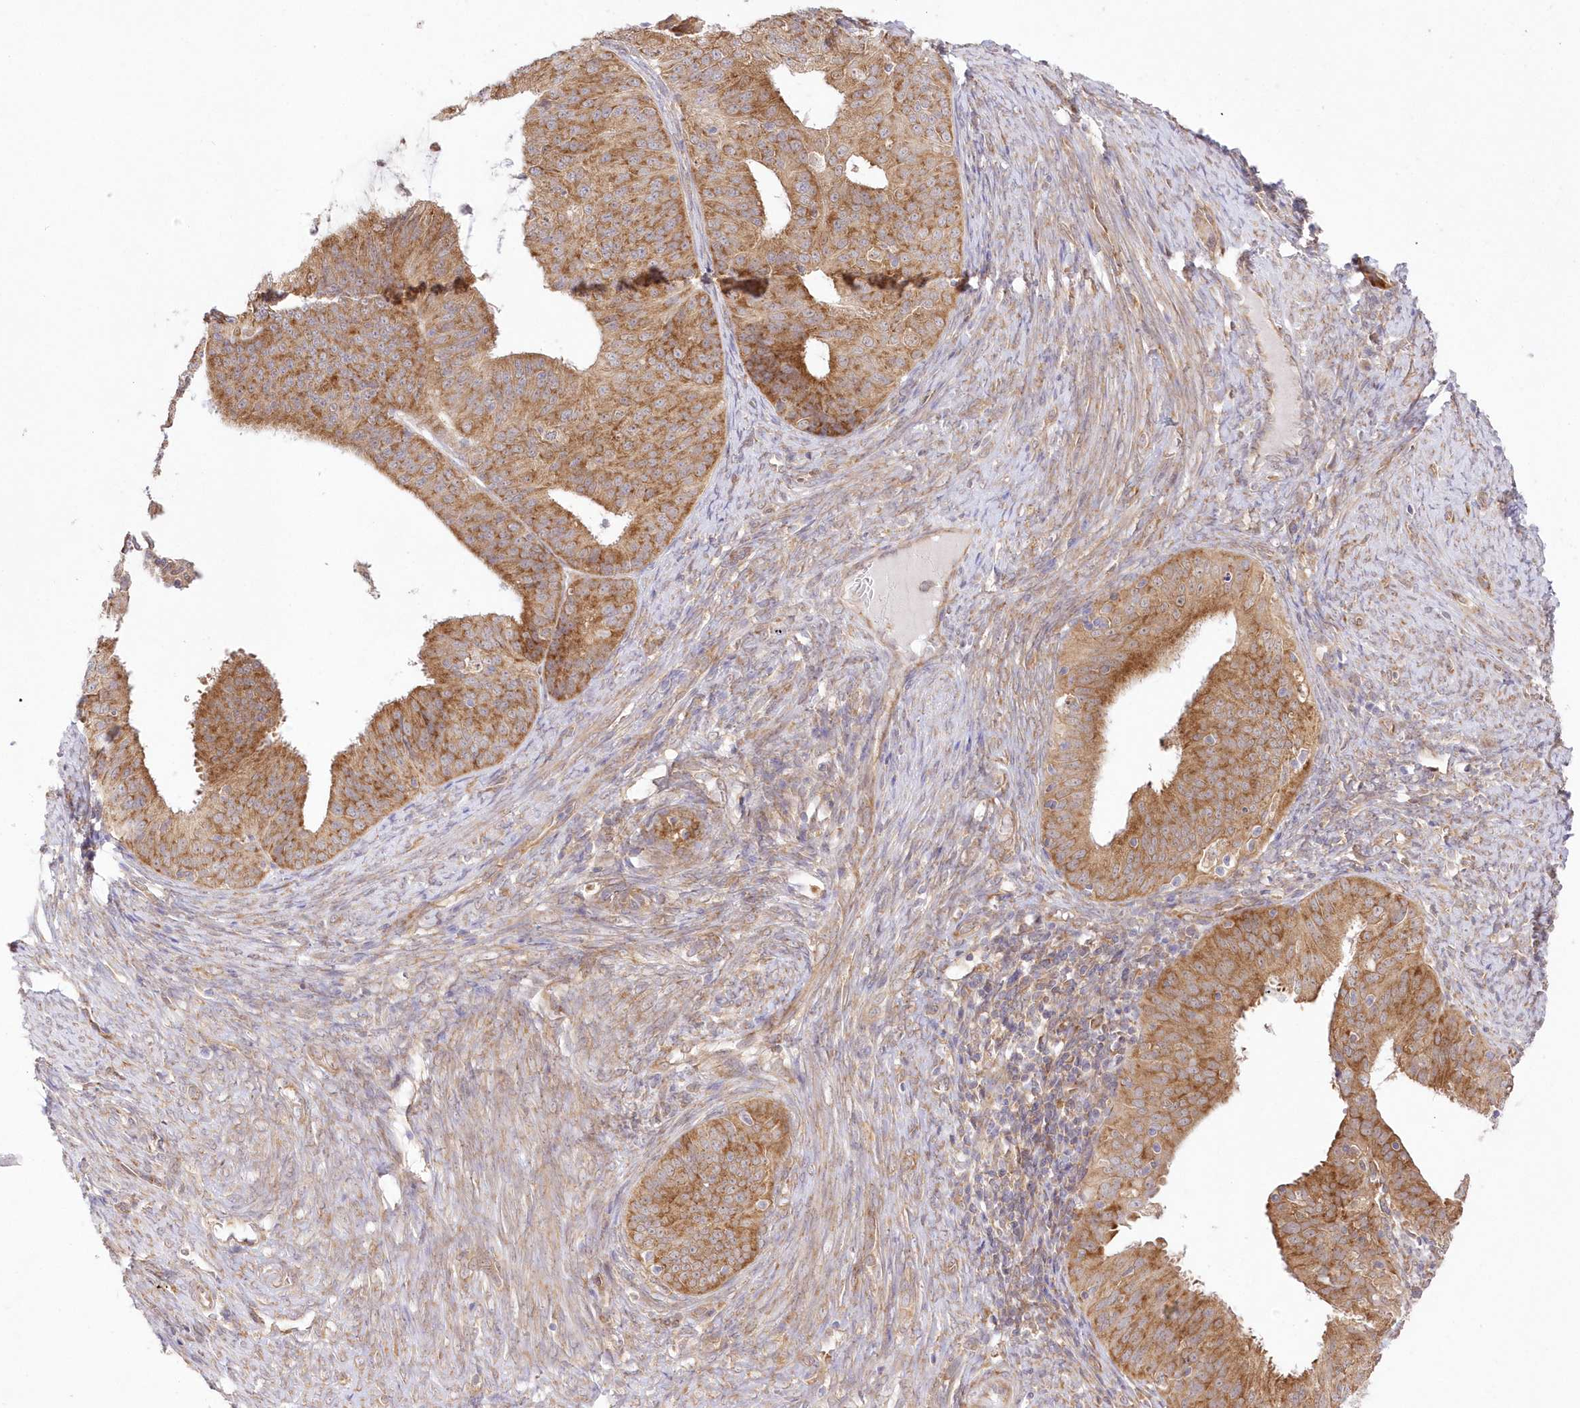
{"staining": {"intensity": "strong", "quantity": ">75%", "location": "cytoplasmic/membranous"}, "tissue": "endometrial cancer", "cell_type": "Tumor cells", "image_type": "cancer", "snomed": [{"axis": "morphology", "description": "Adenocarcinoma, NOS"}, {"axis": "topography", "description": "Endometrium"}], "caption": "Protein expression analysis of adenocarcinoma (endometrial) displays strong cytoplasmic/membranous staining in about >75% of tumor cells.", "gene": "RNPEP", "patient": {"sex": "female", "age": 51}}